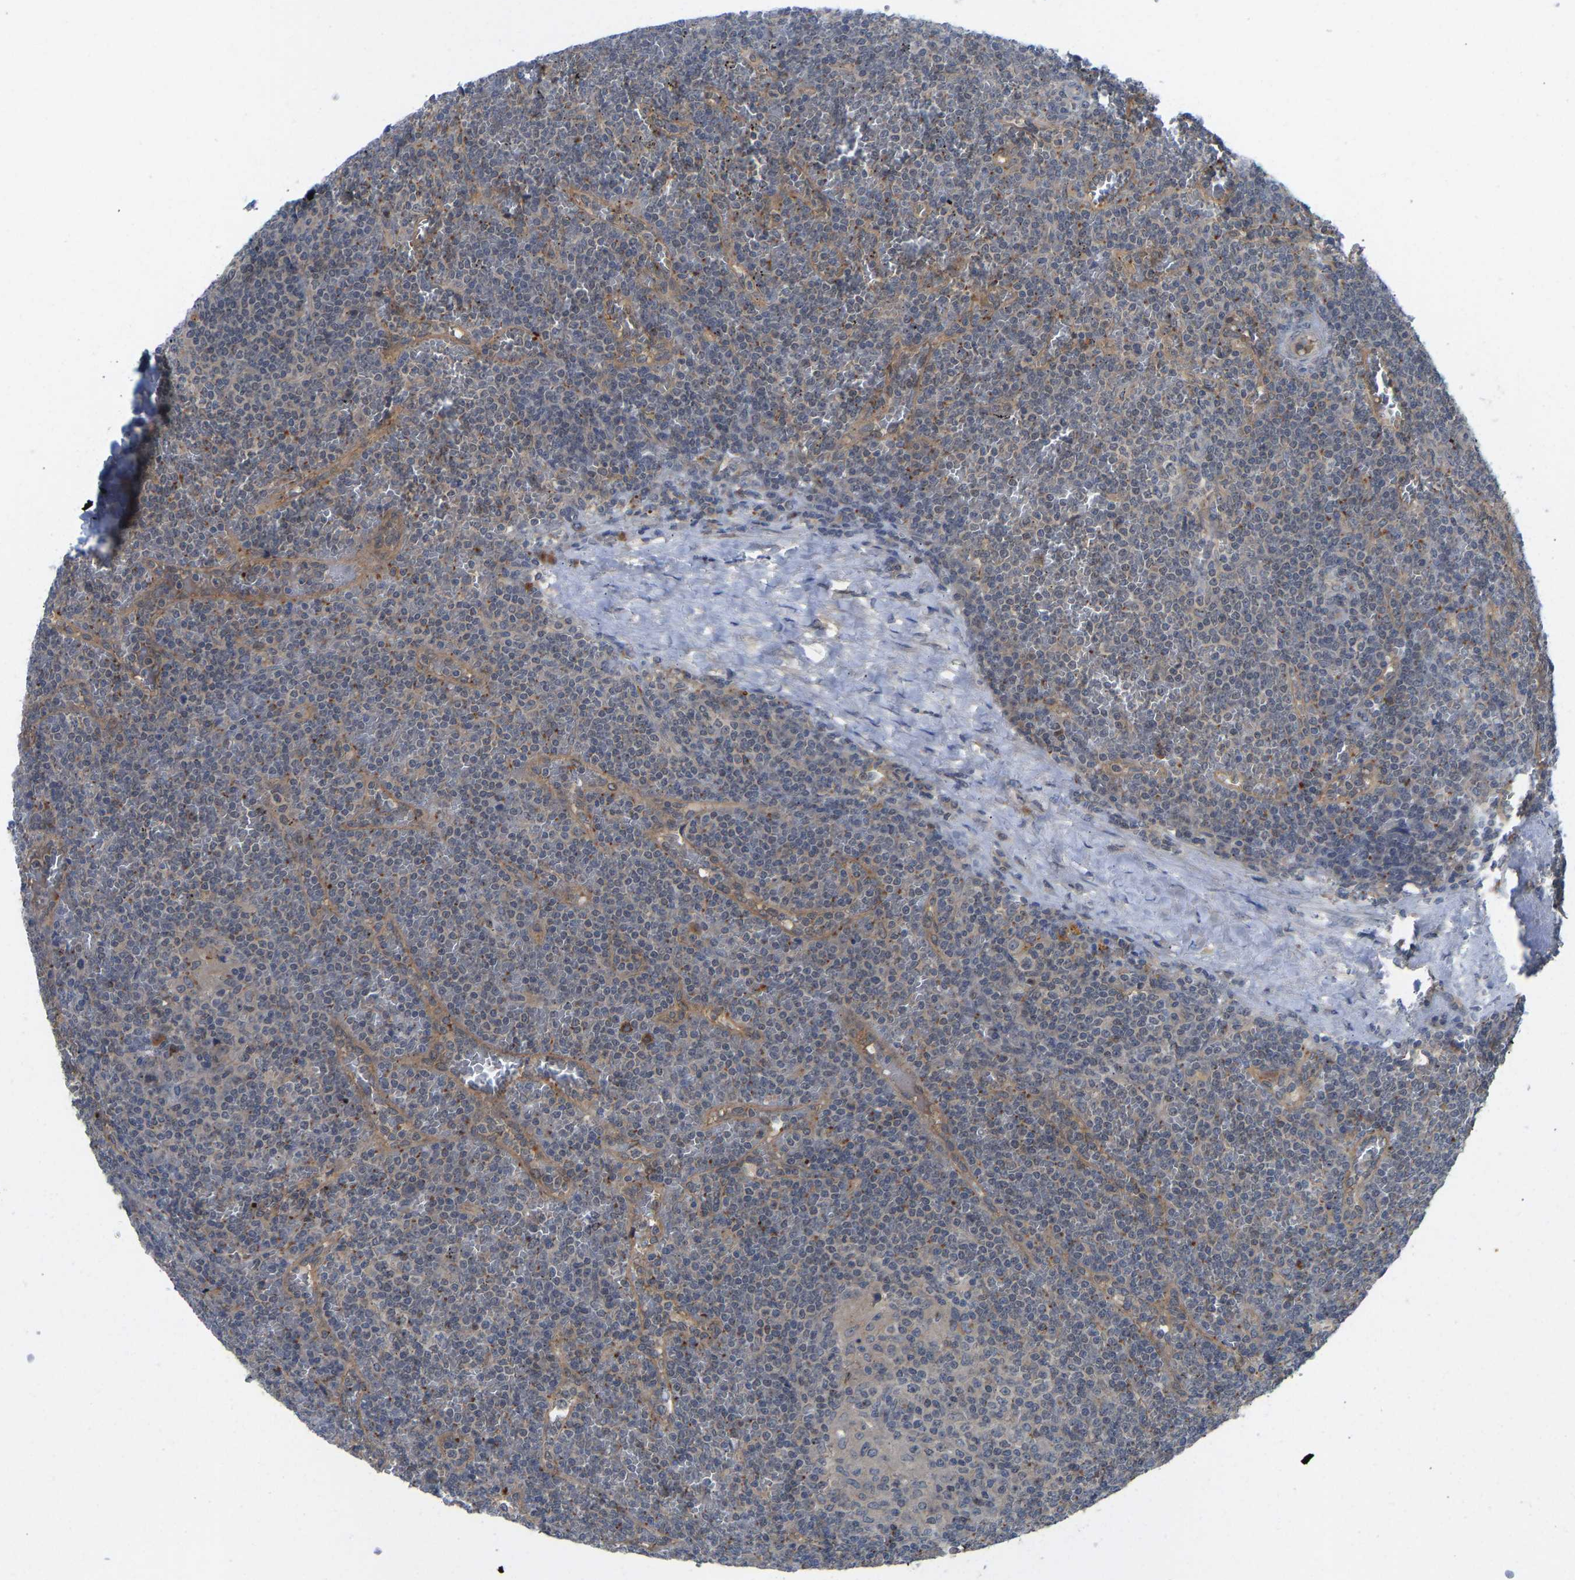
{"staining": {"intensity": "weak", "quantity": "<25%", "location": "nuclear"}, "tissue": "lymphoma", "cell_type": "Tumor cells", "image_type": "cancer", "snomed": [{"axis": "morphology", "description": "Malignant lymphoma, non-Hodgkin's type, Low grade"}, {"axis": "topography", "description": "Spleen"}], "caption": "Human lymphoma stained for a protein using IHC reveals no positivity in tumor cells.", "gene": "ZNF251", "patient": {"sex": "female", "age": 19}}